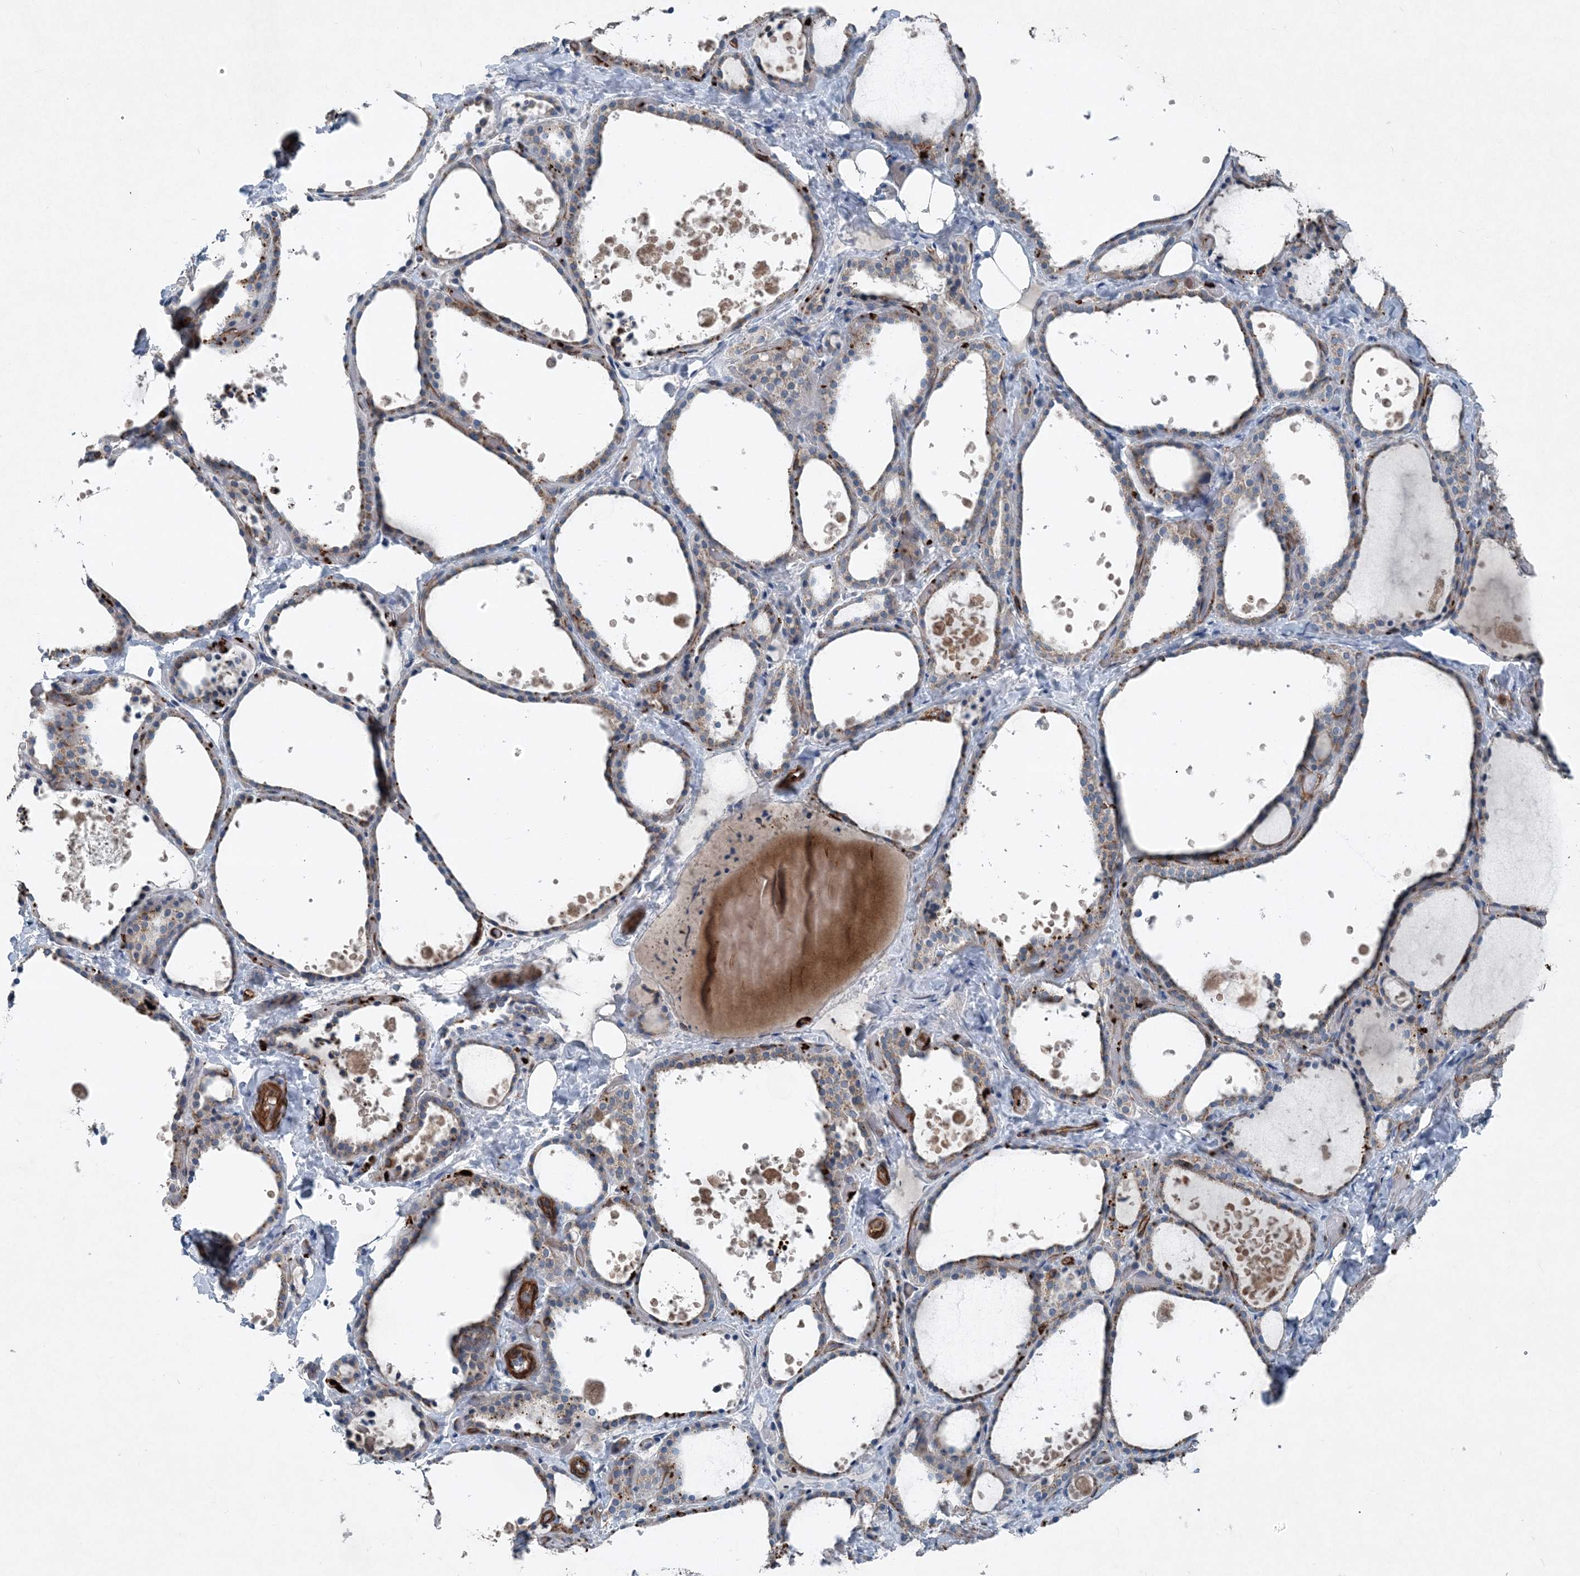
{"staining": {"intensity": "negative", "quantity": "none", "location": "none"}, "tissue": "thyroid gland", "cell_type": "Glandular cells", "image_type": "normal", "snomed": [{"axis": "morphology", "description": "Normal tissue, NOS"}, {"axis": "topography", "description": "Thyroid gland"}], "caption": "Photomicrograph shows no protein positivity in glandular cells of normal thyroid gland. (IHC, brightfield microscopy, high magnification).", "gene": "DGUOK", "patient": {"sex": "female", "age": 44}}